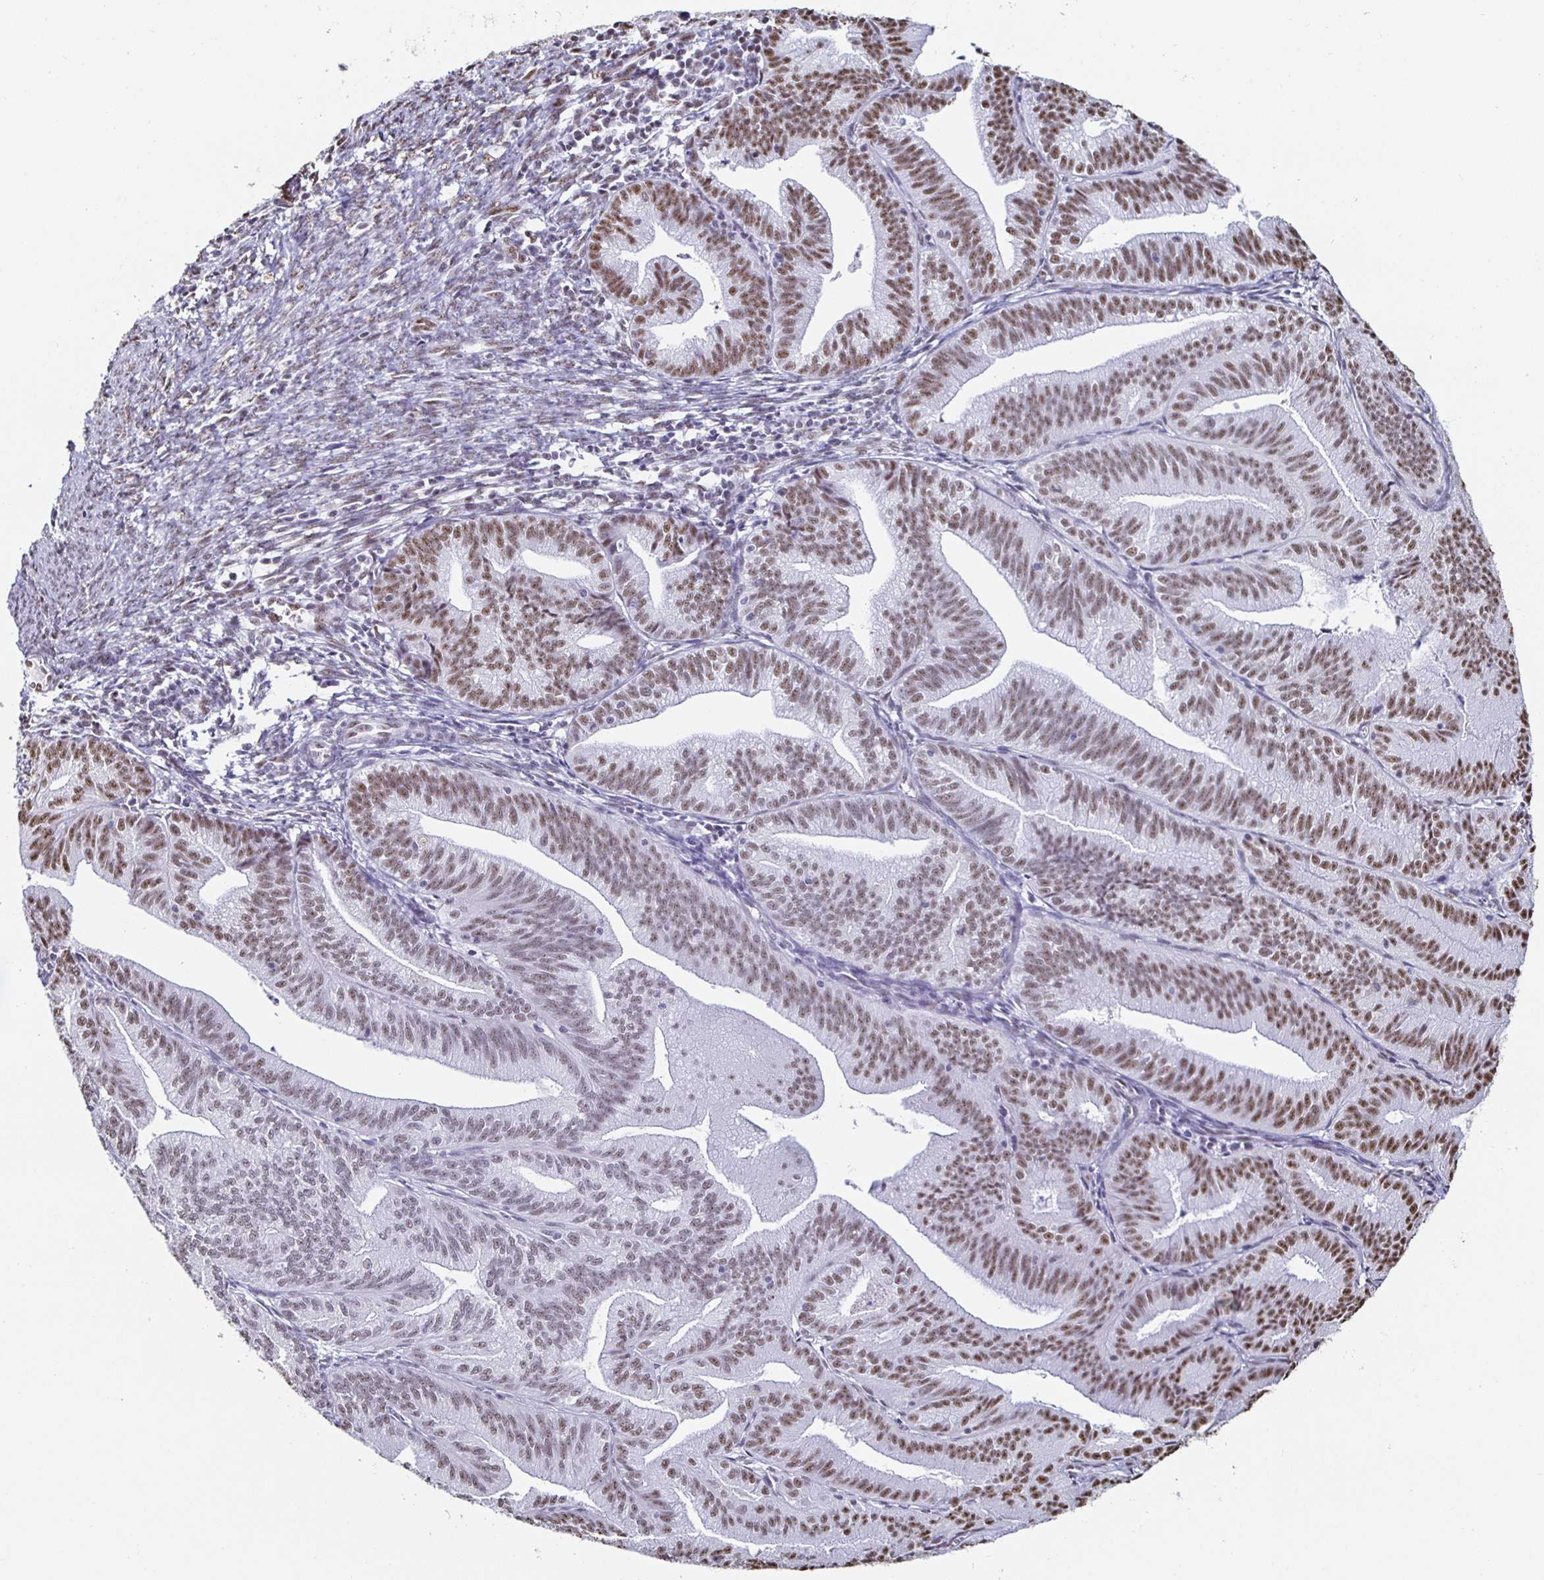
{"staining": {"intensity": "moderate", "quantity": "25%-75%", "location": "nuclear"}, "tissue": "endometrial cancer", "cell_type": "Tumor cells", "image_type": "cancer", "snomed": [{"axis": "morphology", "description": "Adenocarcinoma, NOS"}, {"axis": "topography", "description": "Endometrium"}], "caption": "Adenocarcinoma (endometrial) was stained to show a protein in brown. There is medium levels of moderate nuclear staining in about 25%-75% of tumor cells.", "gene": "DDX39B", "patient": {"sex": "female", "age": 70}}